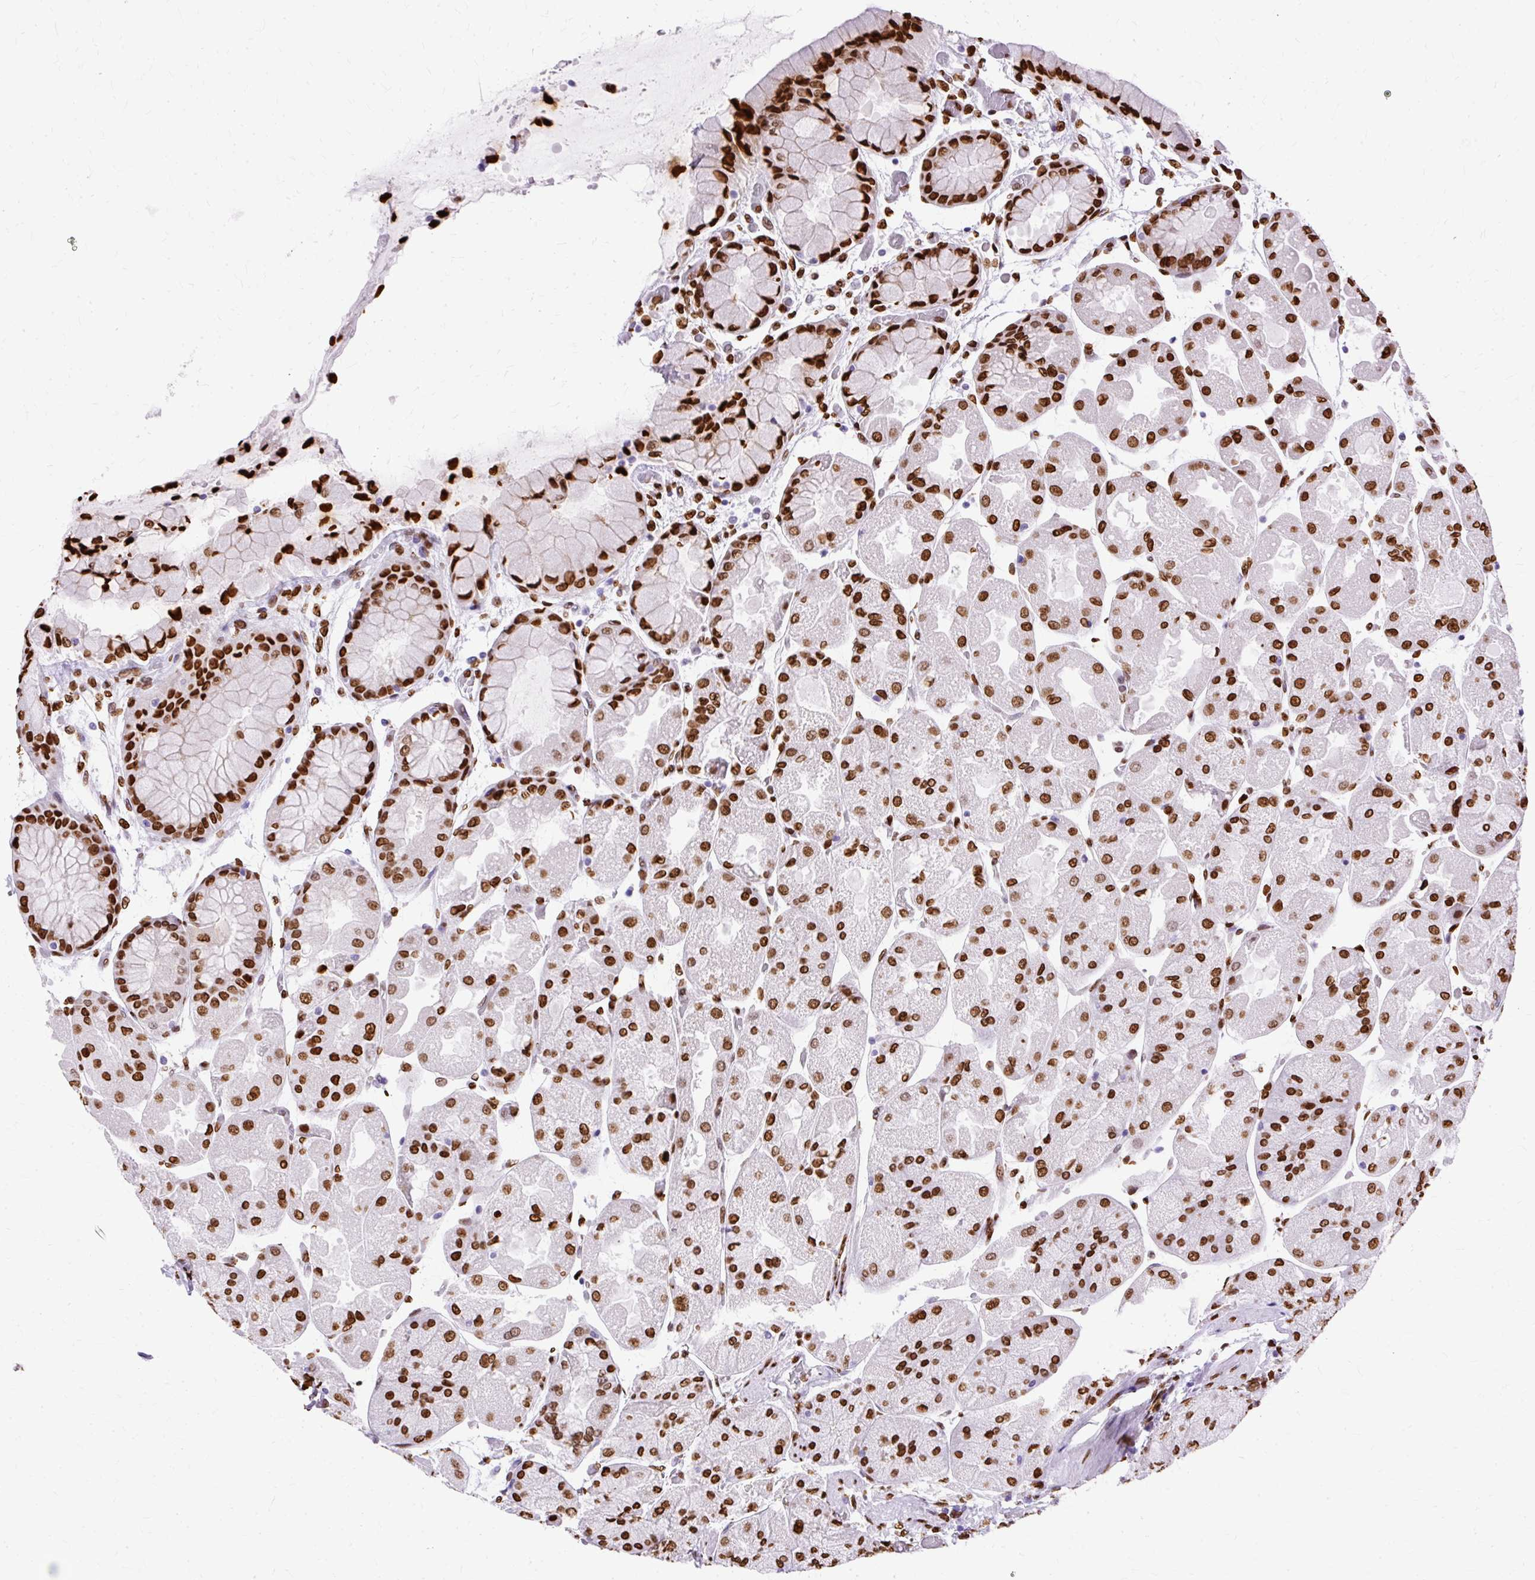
{"staining": {"intensity": "strong", "quantity": ">75%", "location": "nuclear"}, "tissue": "stomach", "cell_type": "Glandular cells", "image_type": "normal", "snomed": [{"axis": "morphology", "description": "Normal tissue, NOS"}, {"axis": "topography", "description": "Stomach"}], "caption": "The photomicrograph demonstrates staining of unremarkable stomach, revealing strong nuclear protein expression (brown color) within glandular cells. Nuclei are stained in blue.", "gene": "TMEM184C", "patient": {"sex": "female", "age": 61}}